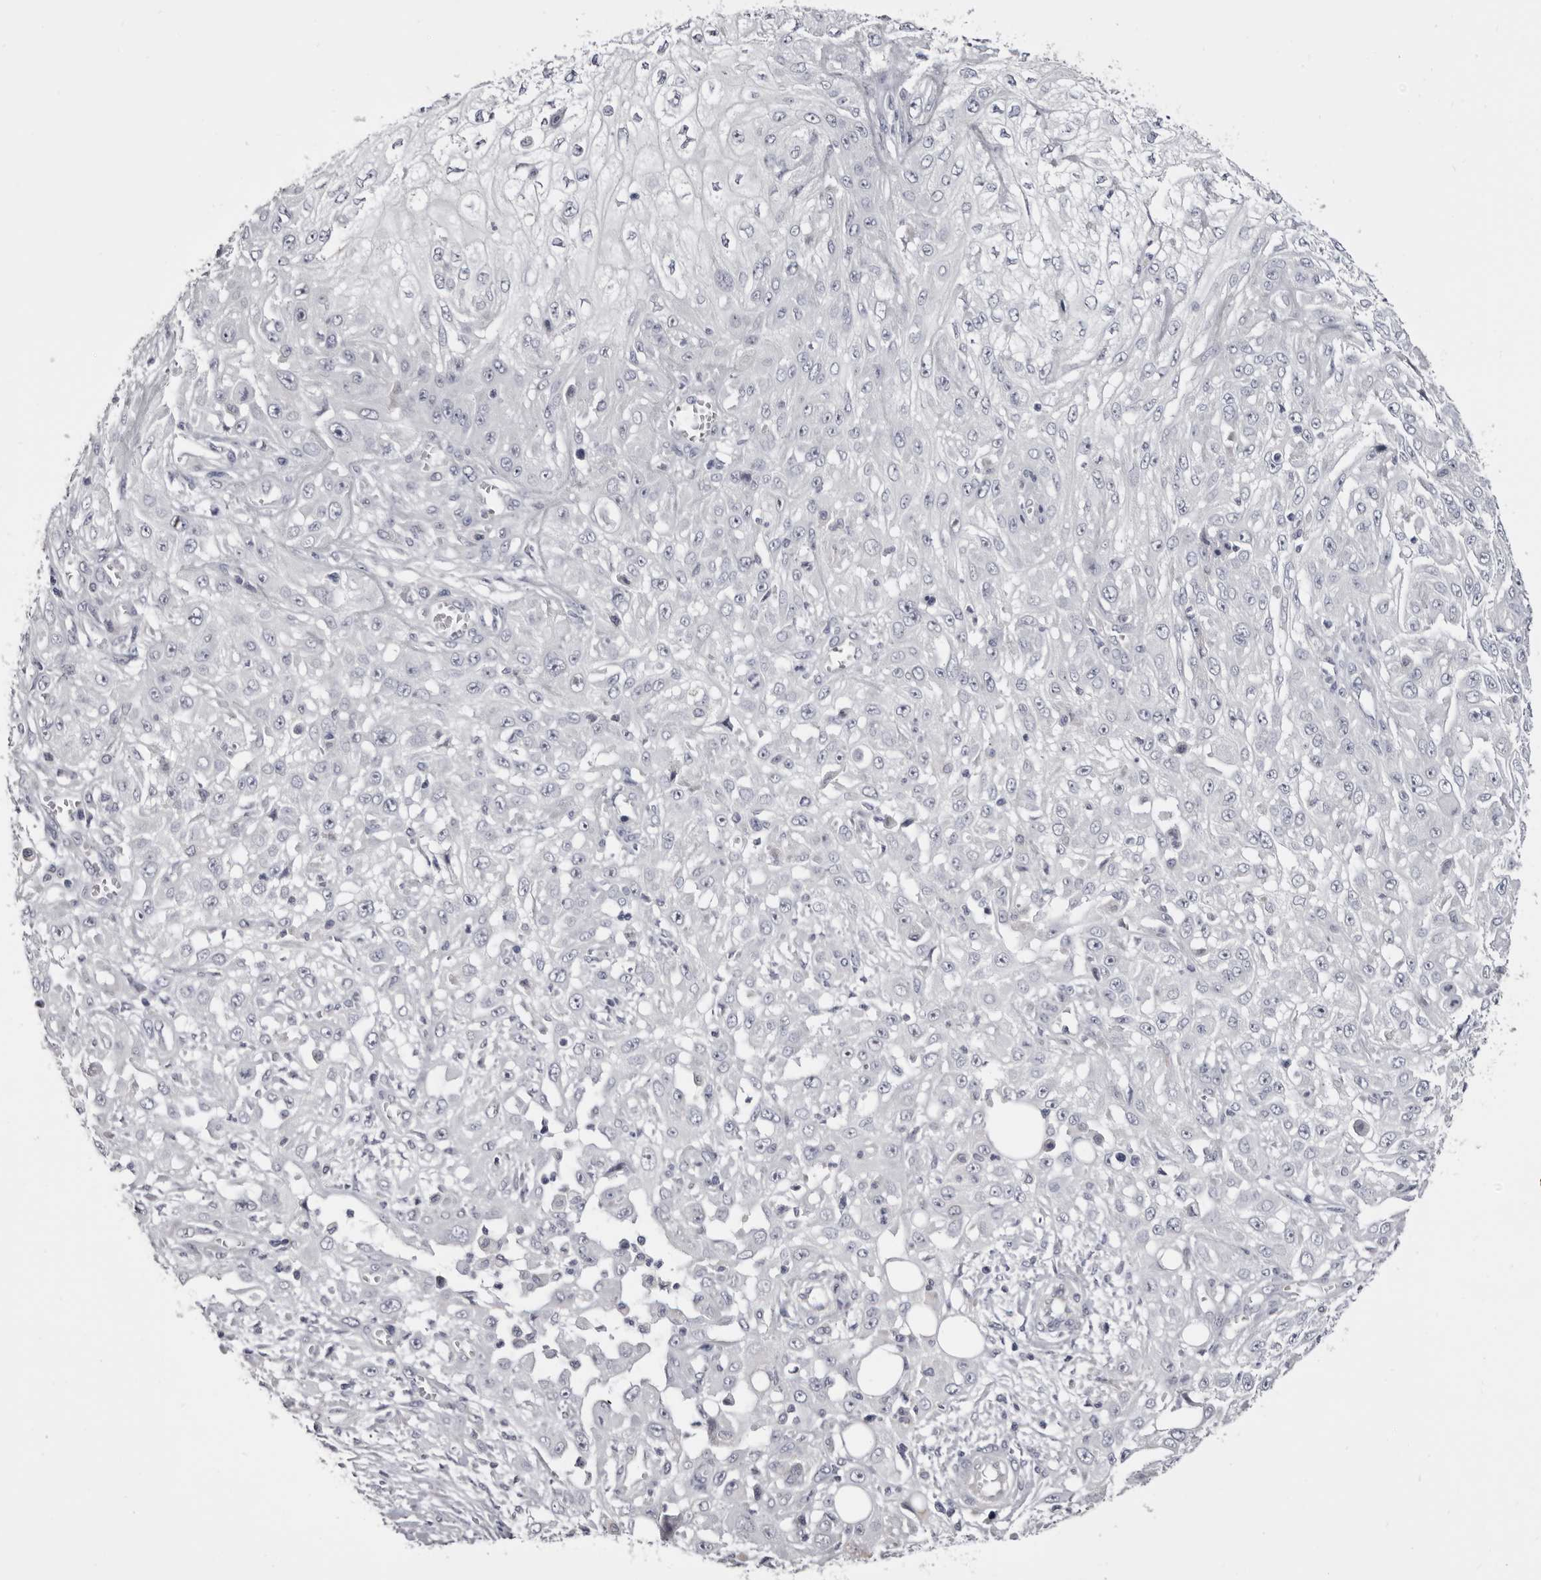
{"staining": {"intensity": "negative", "quantity": "none", "location": "none"}, "tissue": "skin cancer", "cell_type": "Tumor cells", "image_type": "cancer", "snomed": [{"axis": "morphology", "description": "Squamous cell carcinoma, NOS"}, {"axis": "morphology", "description": "Squamous cell carcinoma, metastatic, NOS"}, {"axis": "topography", "description": "Skin"}, {"axis": "topography", "description": "Lymph node"}], "caption": "Immunohistochemistry of human skin cancer (metastatic squamous cell carcinoma) displays no expression in tumor cells. The staining is performed using DAB brown chromogen with nuclei counter-stained in using hematoxylin.", "gene": "CASQ1", "patient": {"sex": "male", "age": 75}}